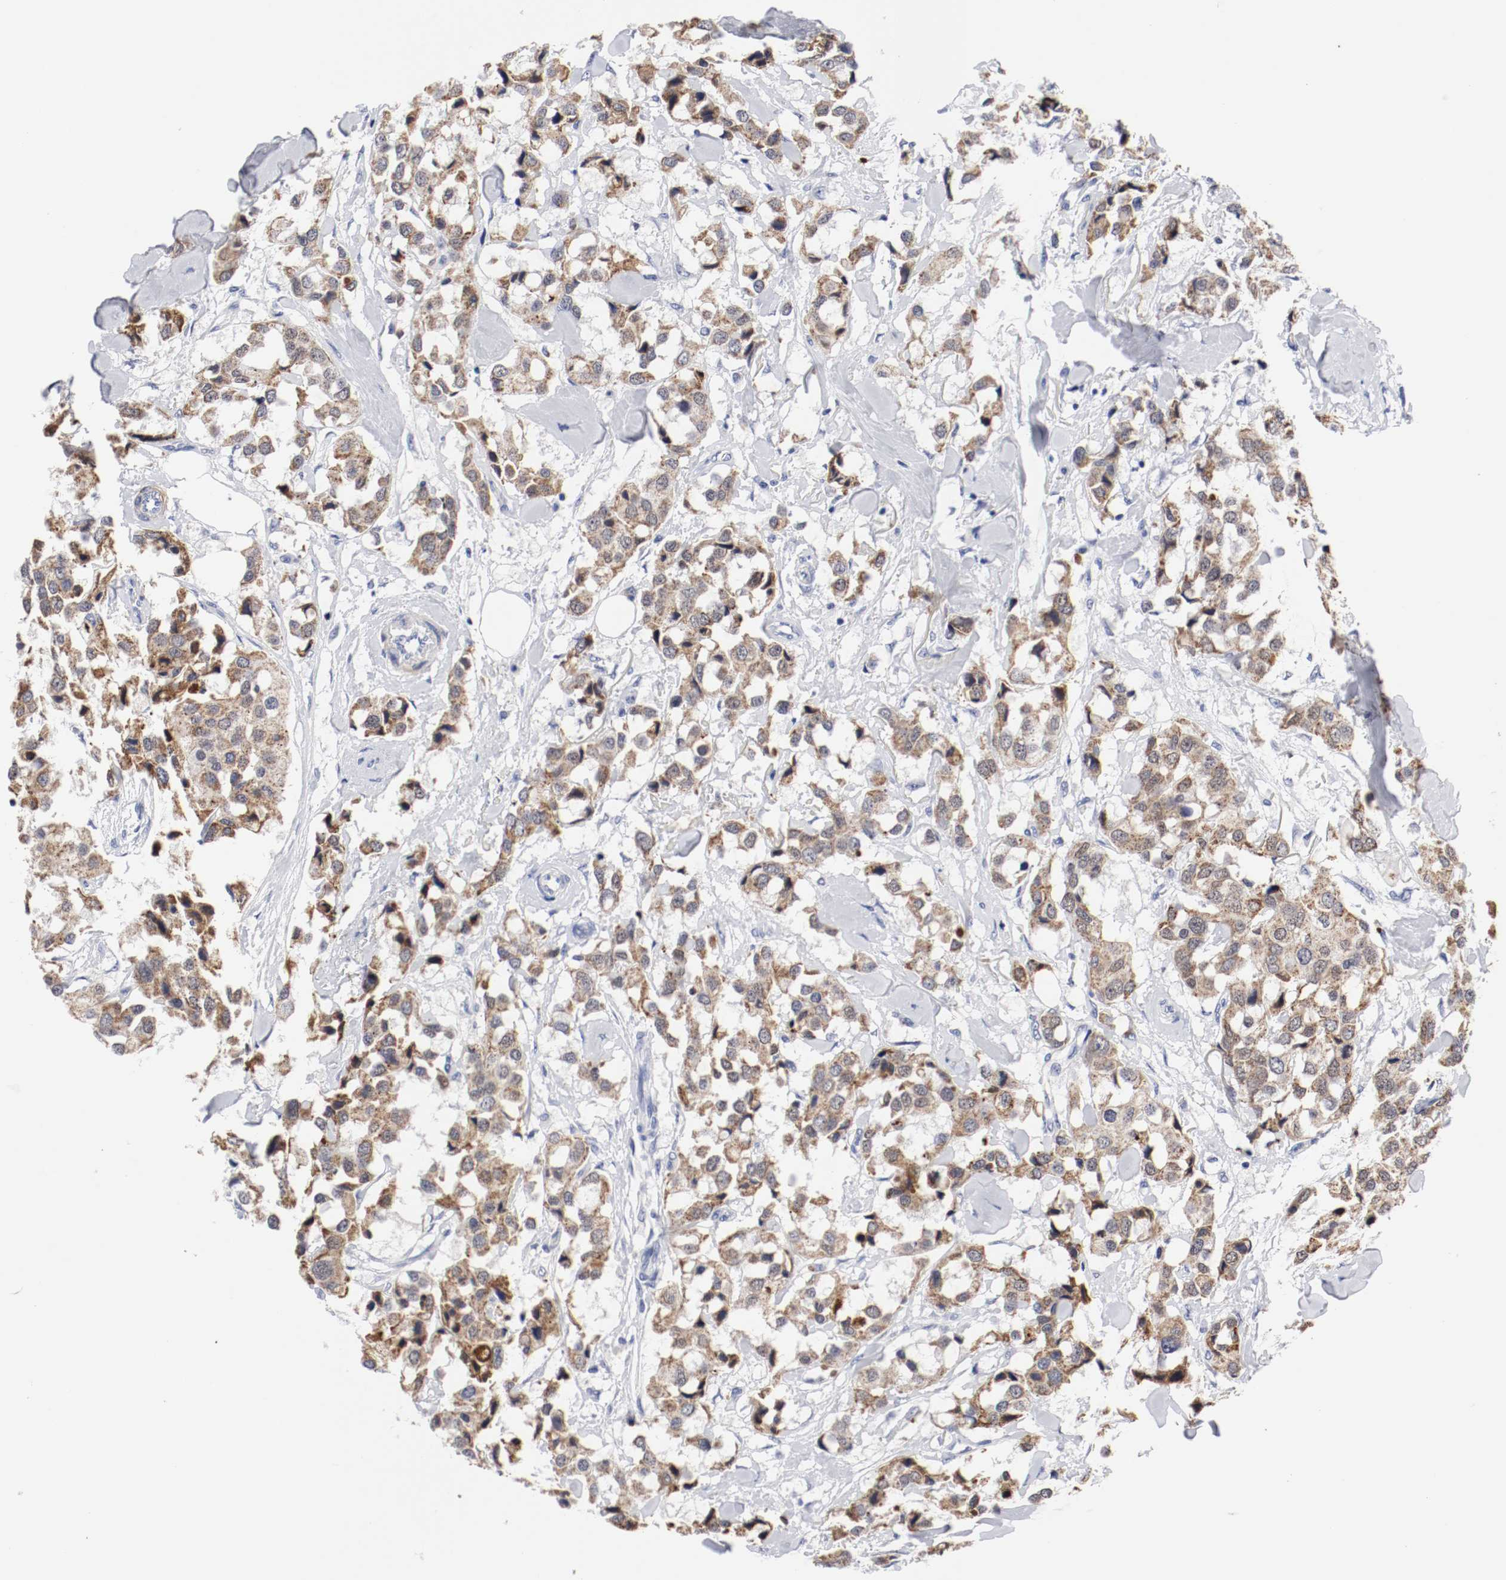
{"staining": {"intensity": "moderate", "quantity": ">75%", "location": "cytoplasmic/membranous"}, "tissue": "breast cancer", "cell_type": "Tumor cells", "image_type": "cancer", "snomed": [{"axis": "morphology", "description": "Duct carcinoma"}, {"axis": "topography", "description": "Breast"}], "caption": "IHC of human breast cancer displays medium levels of moderate cytoplasmic/membranous staining in approximately >75% of tumor cells.", "gene": "GRHL2", "patient": {"sex": "female", "age": 80}}